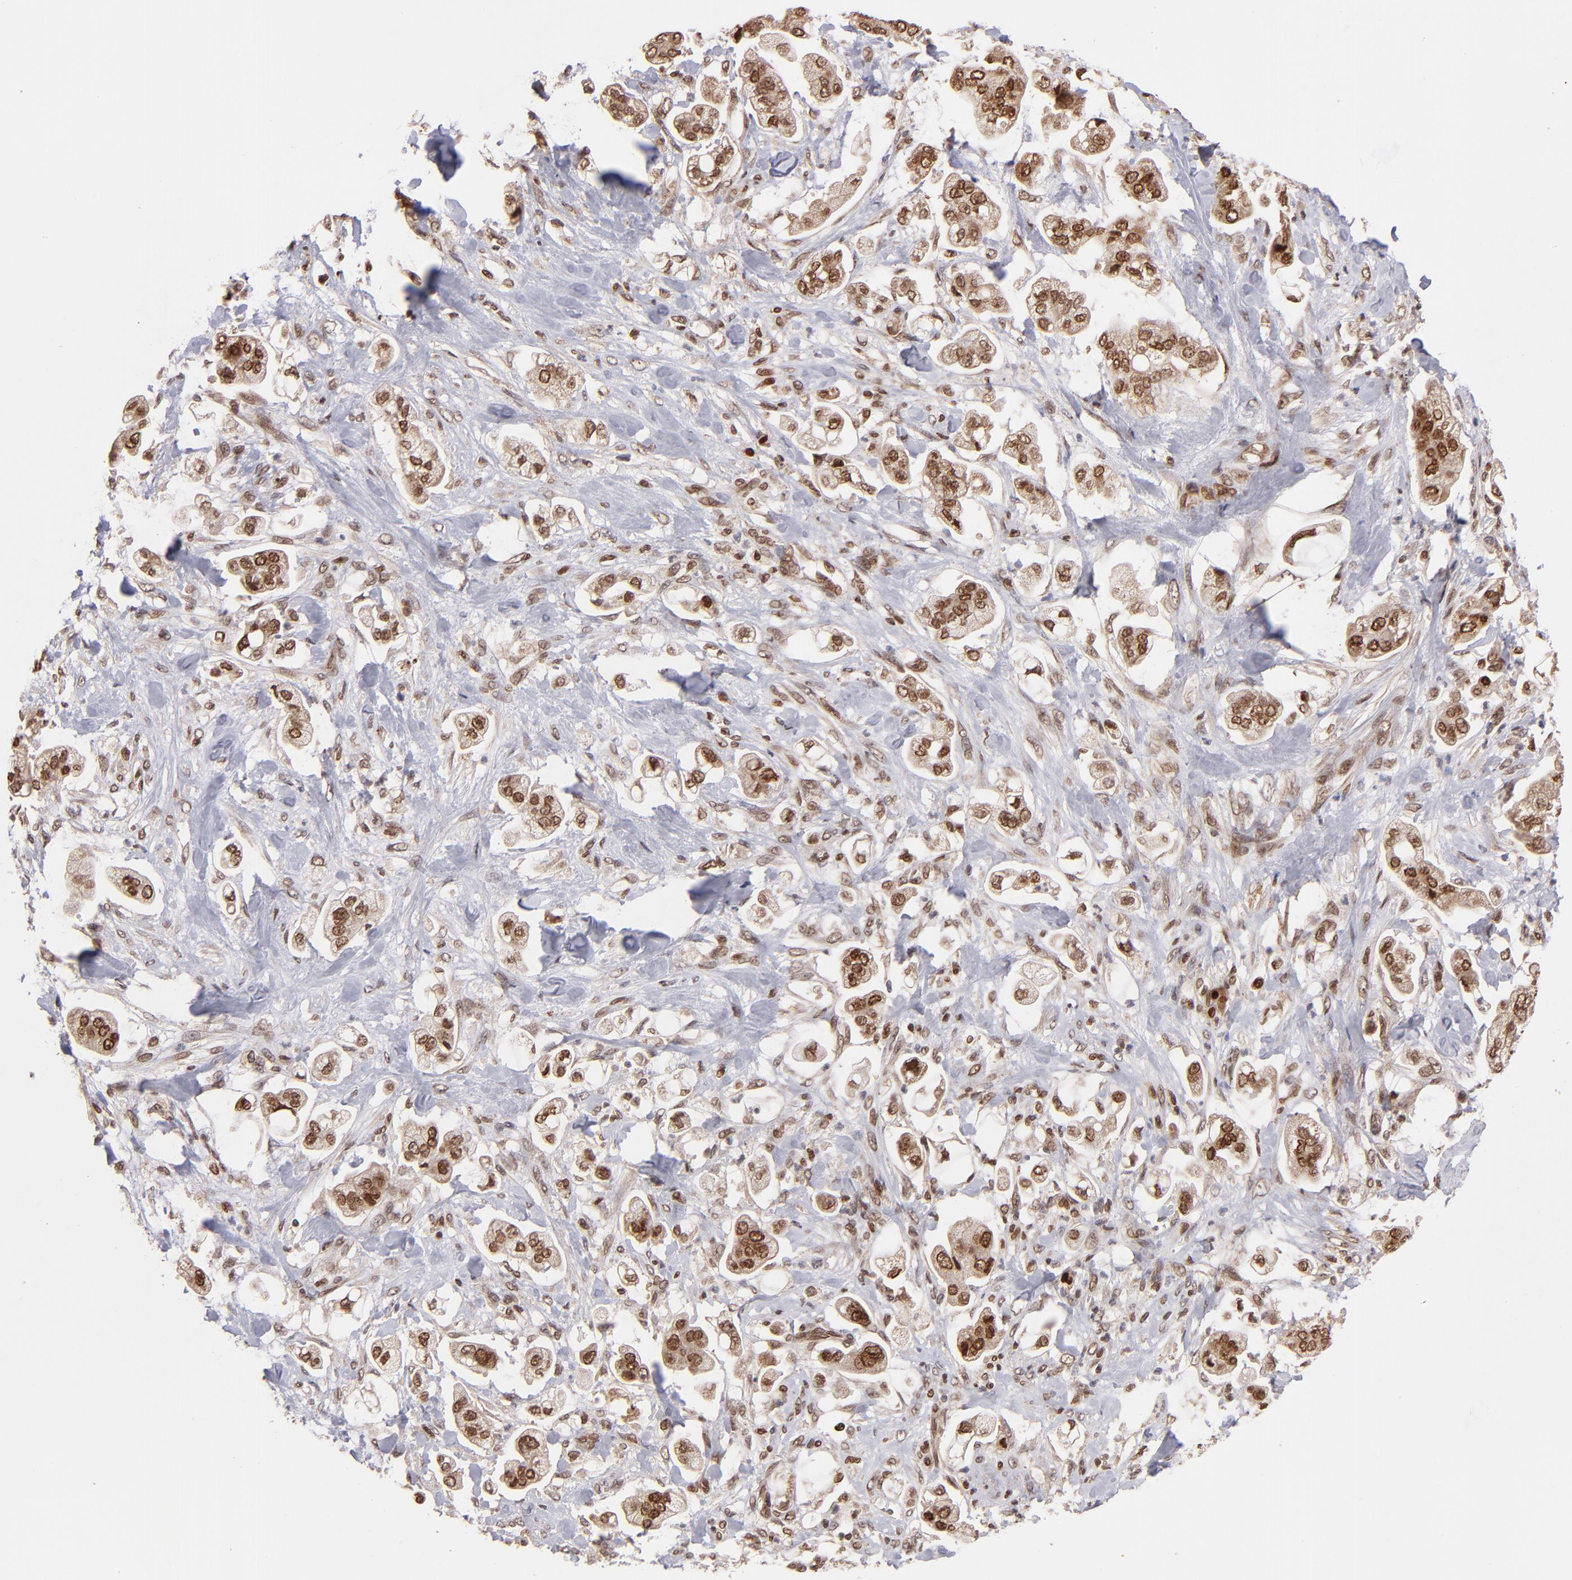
{"staining": {"intensity": "moderate", "quantity": ">75%", "location": "cytoplasmic/membranous,nuclear"}, "tissue": "stomach cancer", "cell_type": "Tumor cells", "image_type": "cancer", "snomed": [{"axis": "morphology", "description": "Adenocarcinoma, NOS"}, {"axis": "topography", "description": "Stomach"}], "caption": "Tumor cells display moderate cytoplasmic/membranous and nuclear staining in about >75% of cells in stomach adenocarcinoma.", "gene": "TOP1MT", "patient": {"sex": "male", "age": 62}}